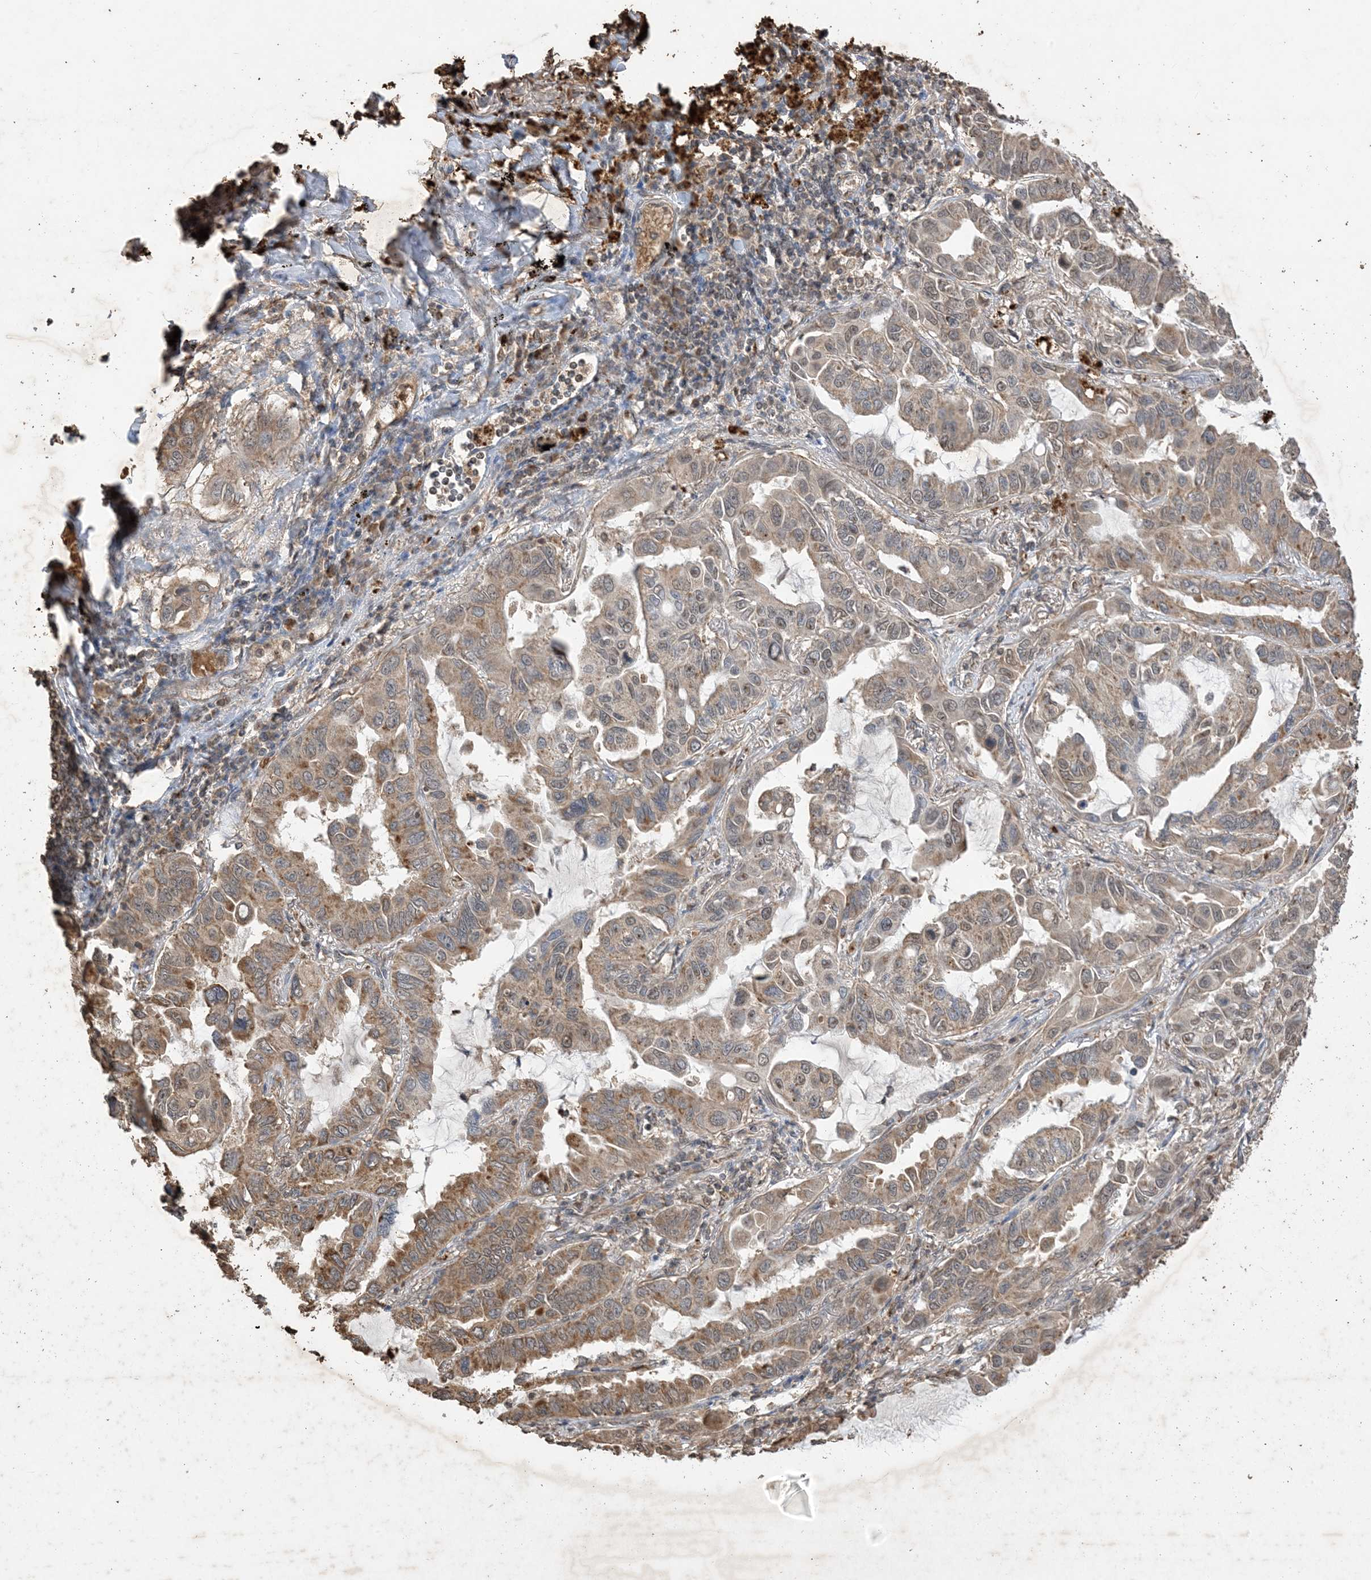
{"staining": {"intensity": "moderate", "quantity": ">75%", "location": "cytoplasmic/membranous"}, "tissue": "lung cancer", "cell_type": "Tumor cells", "image_type": "cancer", "snomed": [{"axis": "morphology", "description": "Adenocarcinoma, NOS"}, {"axis": "topography", "description": "Lung"}], "caption": "This is an image of immunohistochemistry (IHC) staining of lung cancer (adenocarcinoma), which shows moderate positivity in the cytoplasmic/membranous of tumor cells.", "gene": "HPS4", "patient": {"sex": "male", "age": 64}}